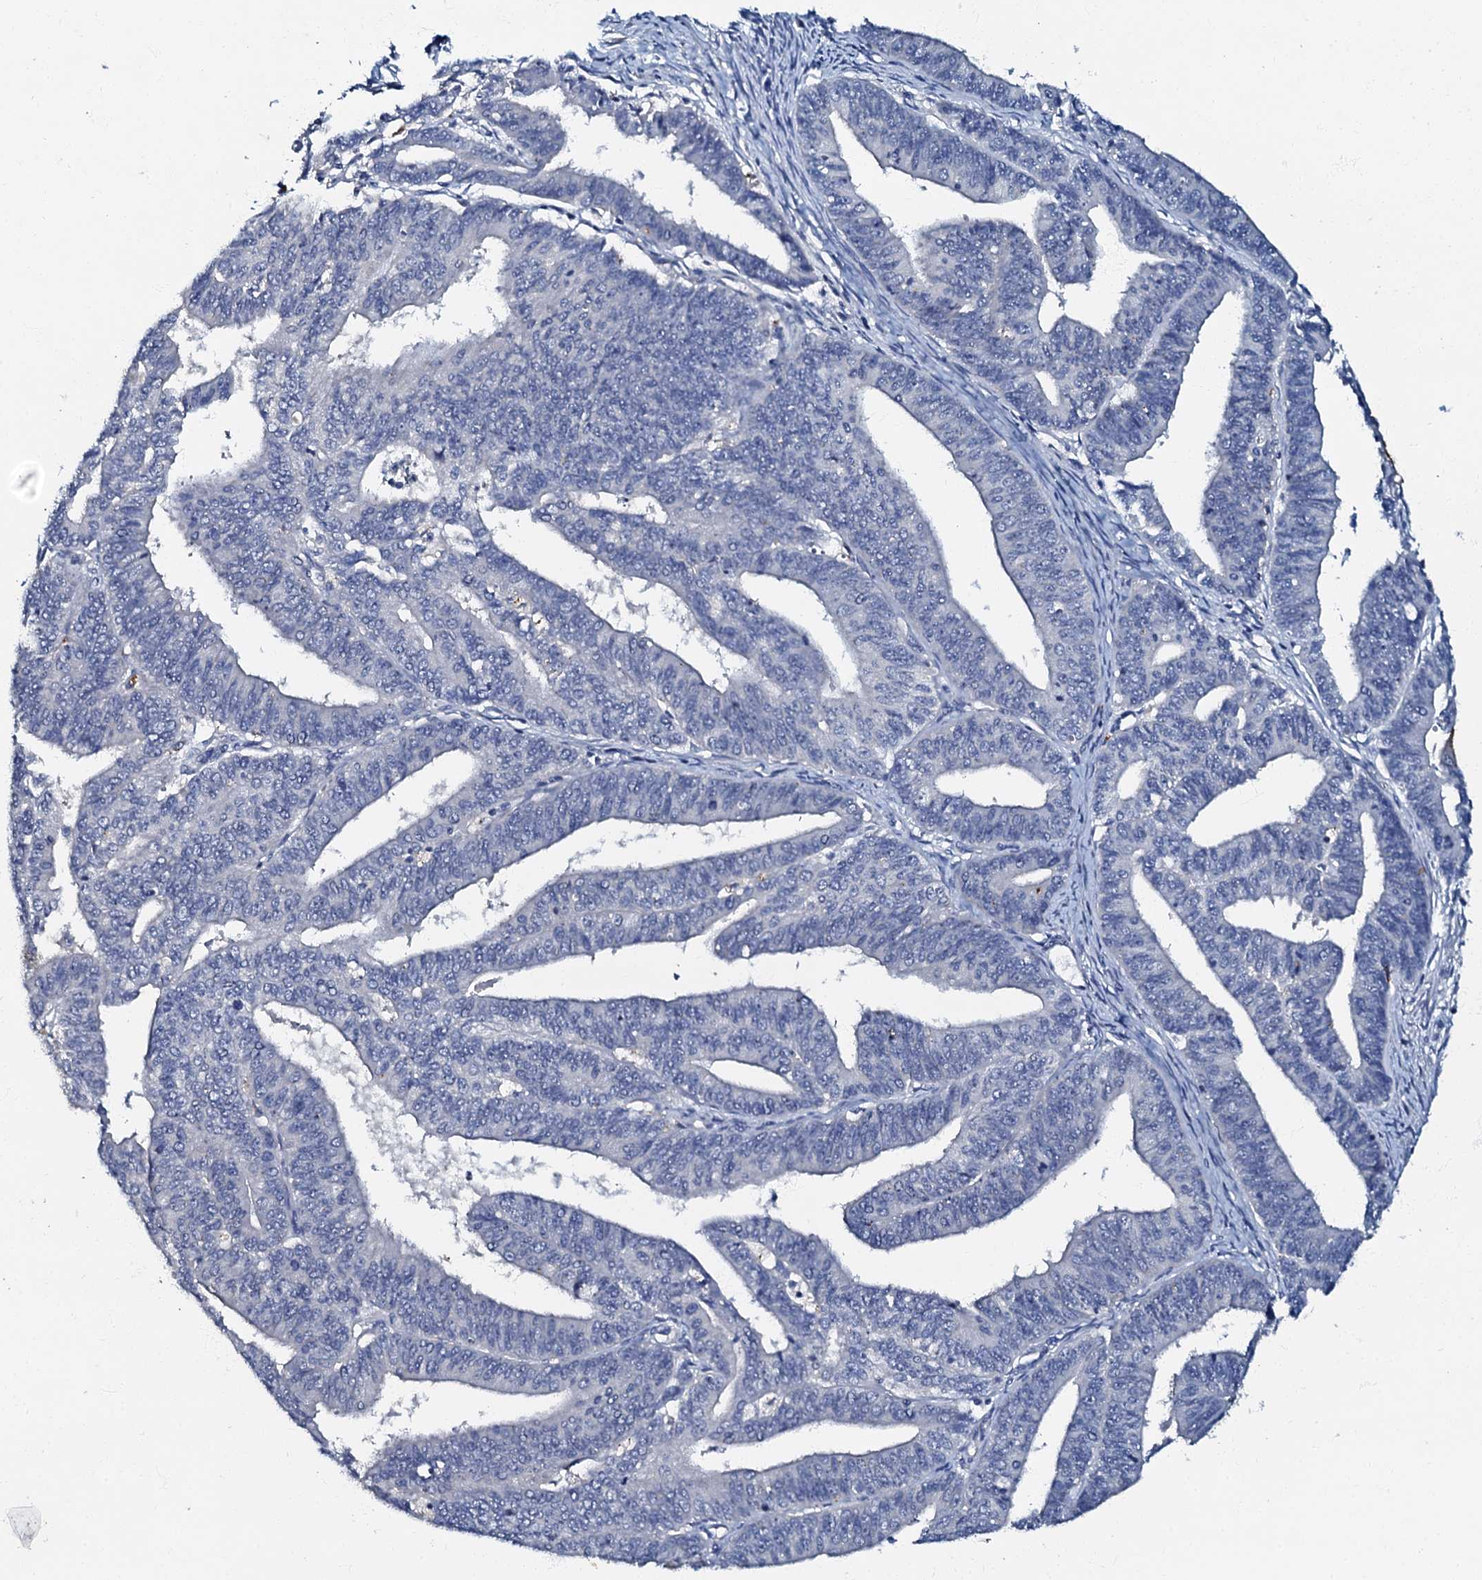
{"staining": {"intensity": "negative", "quantity": "none", "location": "none"}, "tissue": "endometrial cancer", "cell_type": "Tumor cells", "image_type": "cancer", "snomed": [{"axis": "morphology", "description": "Adenocarcinoma, NOS"}, {"axis": "topography", "description": "Endometrium"}], "caption": "DAB (3,3'-diaminobenzidine) immunohistochemical staining of endometrial cancer (adenocarcinoma) demonstrates no significant staining in tumor cells.", "gene": "OLAH", "patient": {"sex": "female", "age": 73}}